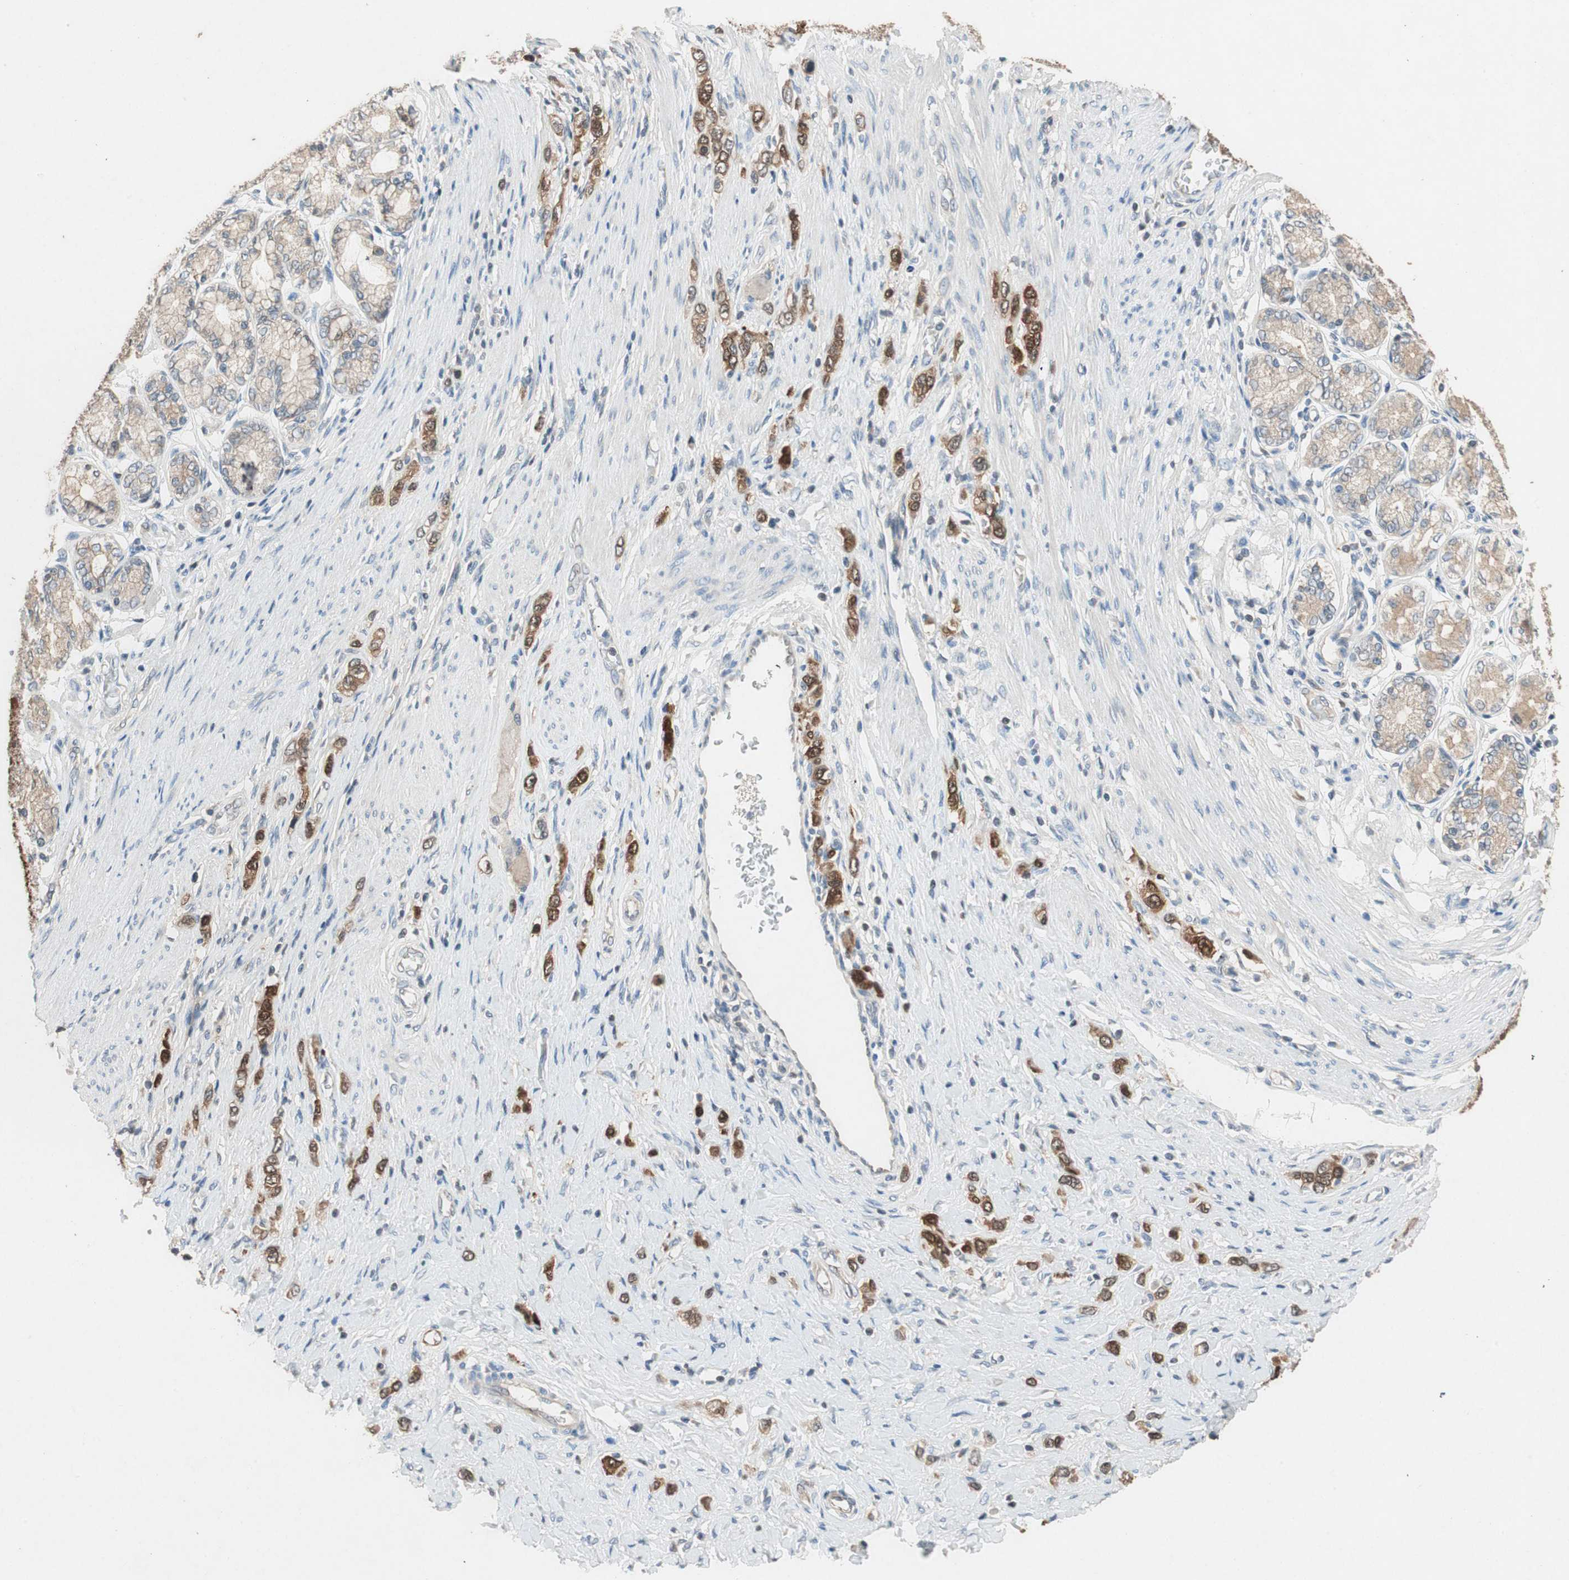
{"staining": {"intensity": "moderate", "quantity": ">75%", "location": "cytoplasmic/membranous,nuclear"}, "tissue": "stomach cancer", "cell_type": "Tumor cells", "image_type": "cancer", "snomed": [{"axis": "morphology", "description": "Normal tissue, NOS"}, {"axis": "morphology", "description": "Adenocarcinoma, NOS"}, {"axis": "topography", "description": "Stomach, upper"}, {"axis": "topography", "description": "Stomach"}], "caption": "Tumor cells show medium levels of moderate cytoplasmic/membranous and nuclear positivity in about >75% of cells in adenocarcinoma (stomach).", "gene": "SERPINB5", "patient": {"sex": "female", "age": 65}}